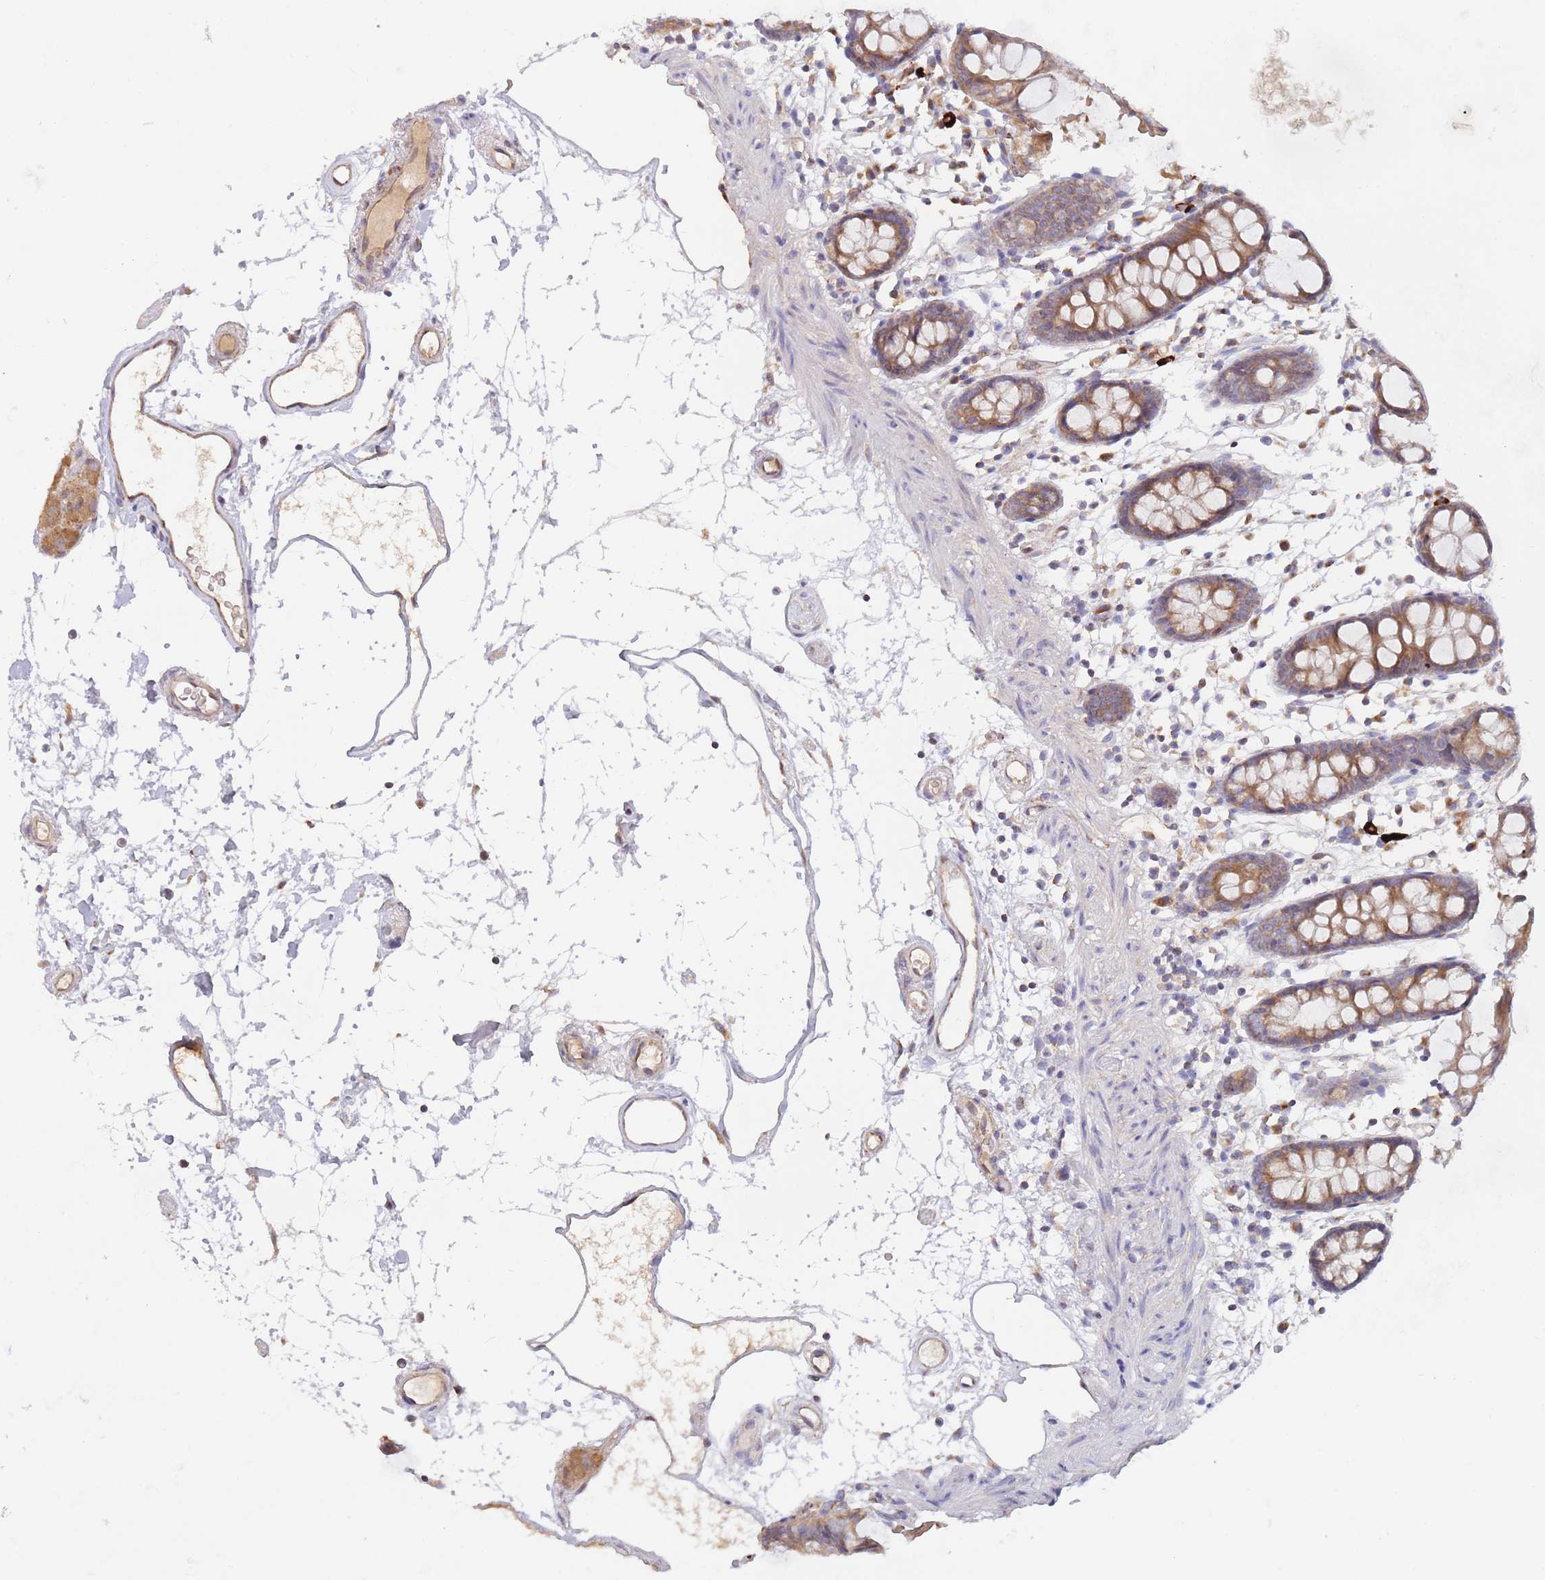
{"staining": {"intensity": "moderate", "quantity": ">75%", "location": "cytoplasmic/membranous"}, "tissue": "colon", "cell_type": "Endothelial cells", "image_type": "normal", "snomed": [{"axis": "morphology", "description": "Normal tissue, NOS"}, {"axis": "topography", "description": "Colon"}], "caption": "A high-resolution image shows immunohistochemistry staining of normal colon, which reveals moderate cytoplasmic/membranous staining in about >75% of endothelial cells.", "gene": "GUK1", "patient": {"sex": "female", "age": 84}}